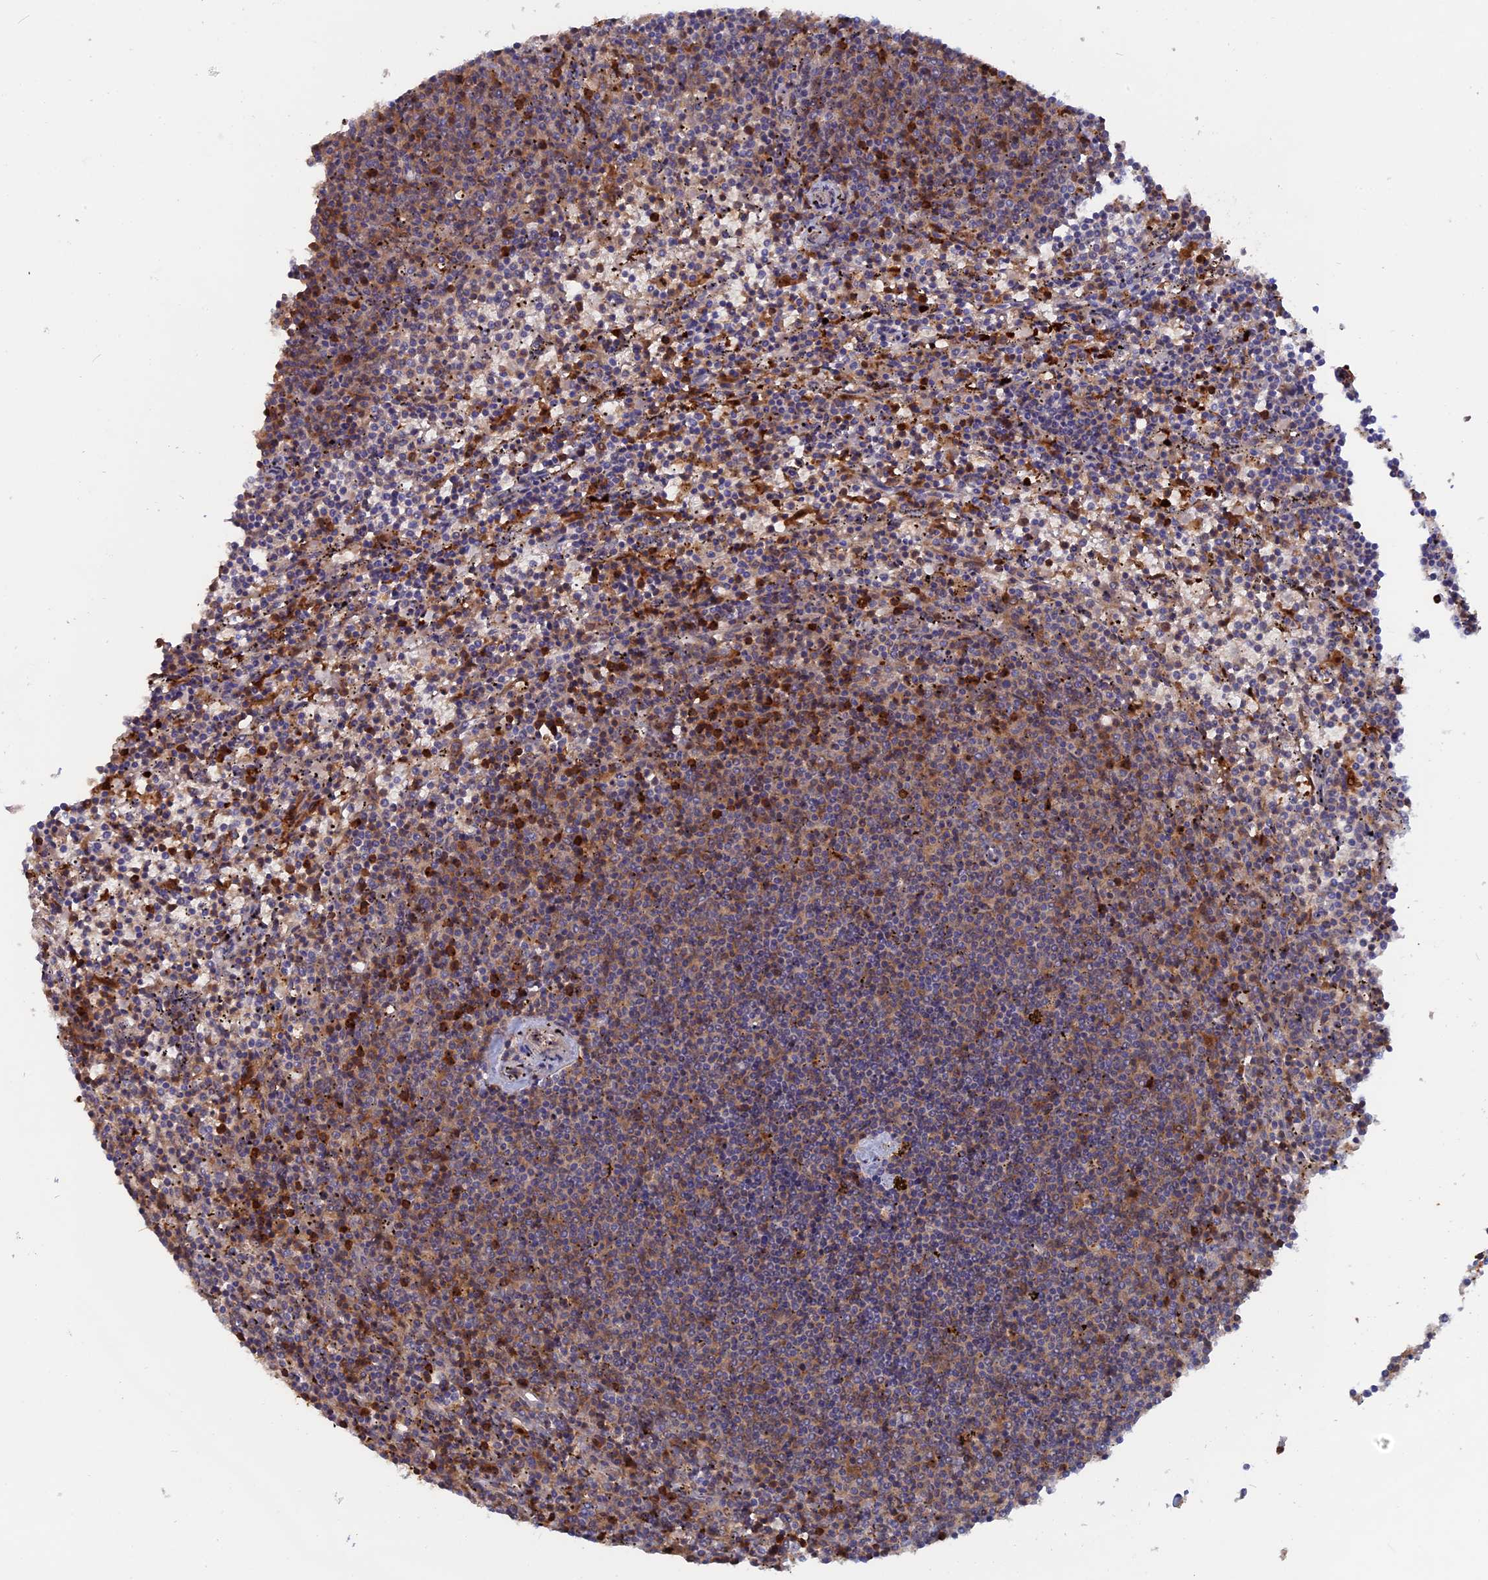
{"staining": {"intensity": "weak", "quantity": "25%-75%", "location": "cytoplasmic/membranous"}, "tissue": "lymphoma", "cell_type": "Tumor cells", "image_type": "cancer", "snomed": [{"axis": "morphology", "description": "Malignant lymphoma, non-Hodgkin's type, Low grade"}, {"axis": "topography", "description": "Spleen"}], "caption": "Immunohistochemical staining of low-grade malignant lymphoma, non-Hodgkin's type shows low levels of weak cytoplasmic/membranous positivity in about 25%-75% of tumor cells. The staining was performed using DAB (3,3'-diaminobenzidine), with brown indicating positive protein expression. Nuclei are stained blue with hematoxylin.", "gene": "BLVRA", "patient": {"sex": "female", "age": 50}}